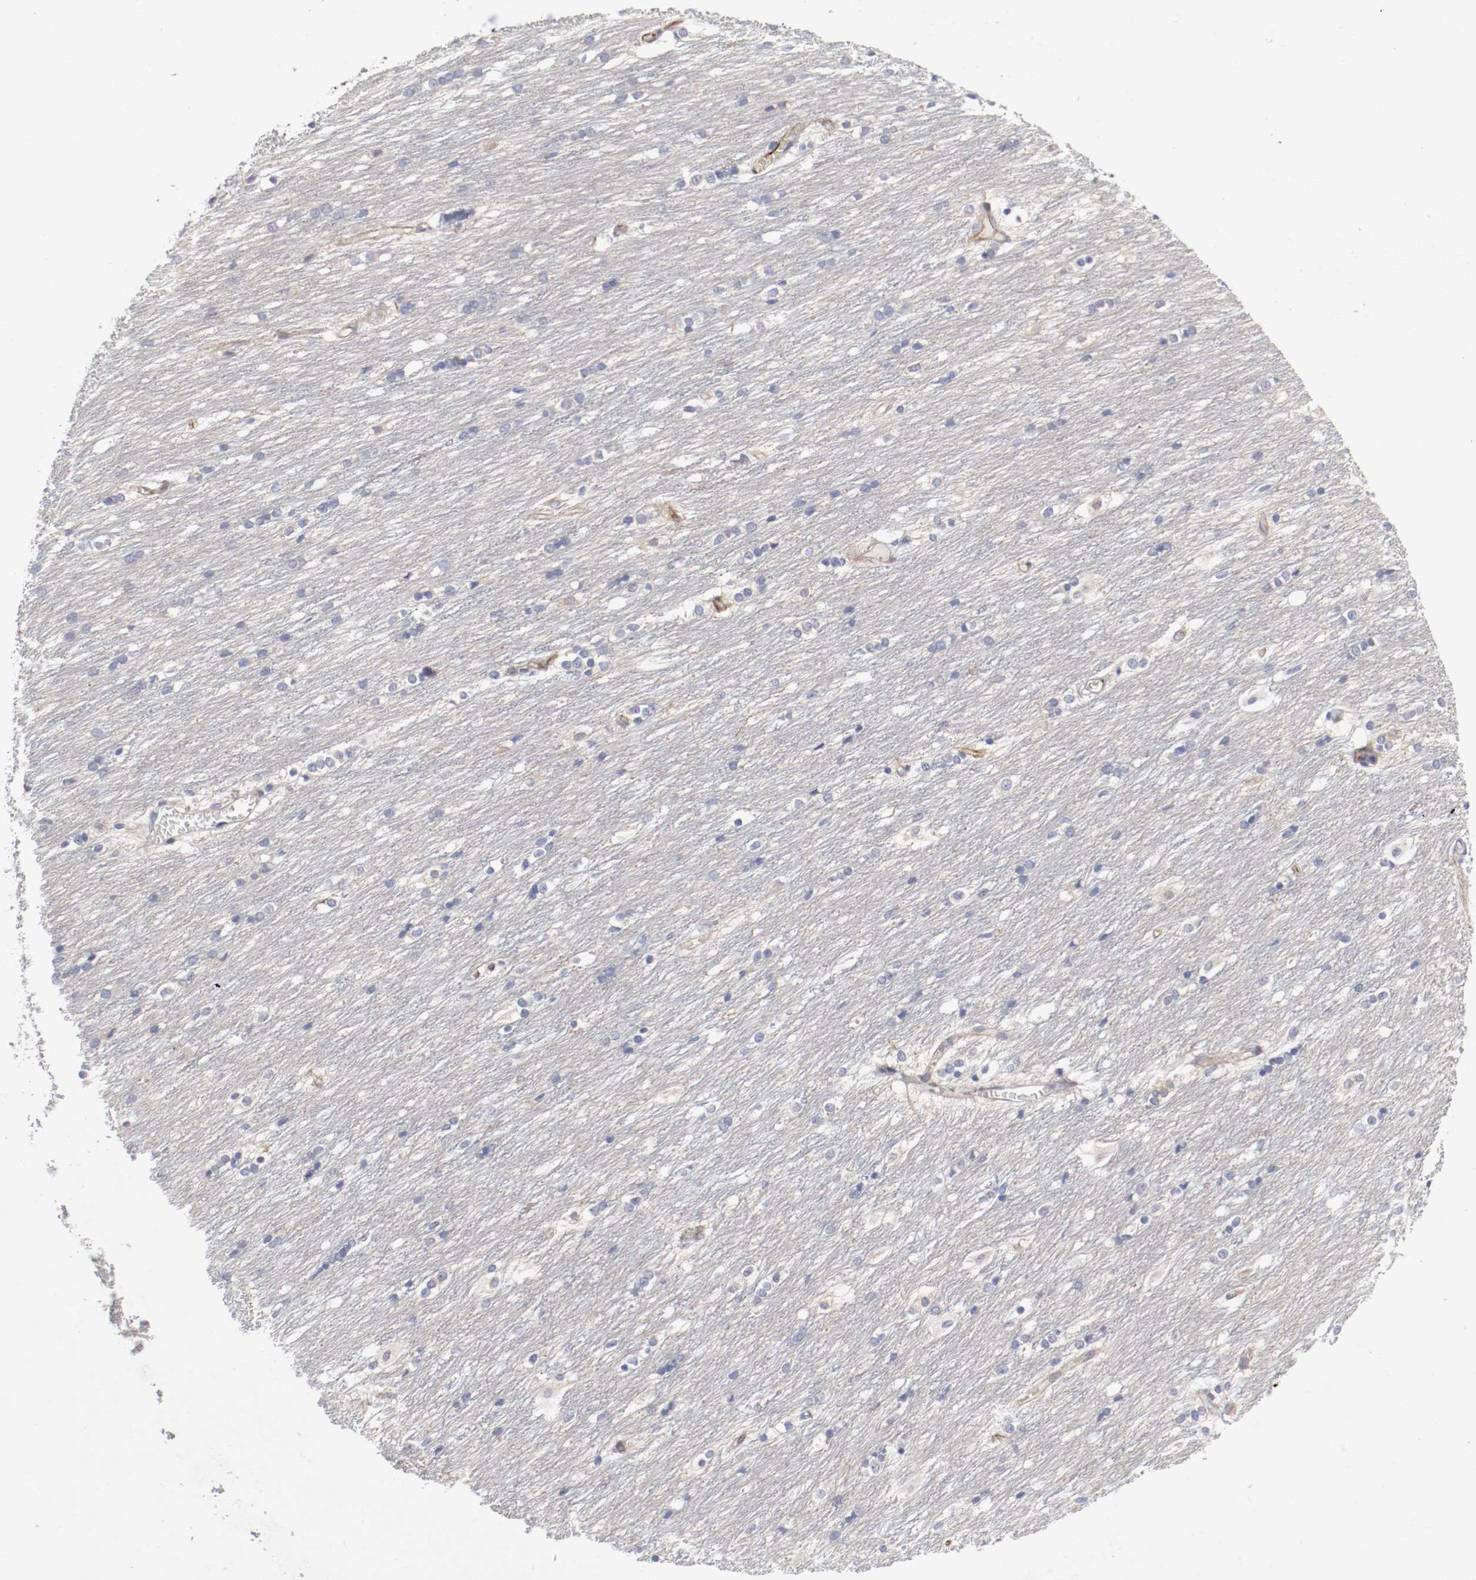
{"staining": {"intensity": "moderate", "quantity": "<25%", "location": "cytoplasmic/membranous"}, "tissue": "caudate", "cell_type": "Glial cells", "image_type": "normal", "snomed": [{"axis": "morphology", "description": "Normal tissue, NOS"}, {"axis": "topography", "description": "Lateral ventricle wall"}], "caption": "The micrograph demonstrates immunohistochemical staining of unremarkable caudate. There is moderate cytoplasmic/membranous expression is present in approximately <25% of glial cells.", "gene": "GIT1", "patient": {"sex": "female", "age": 19}}